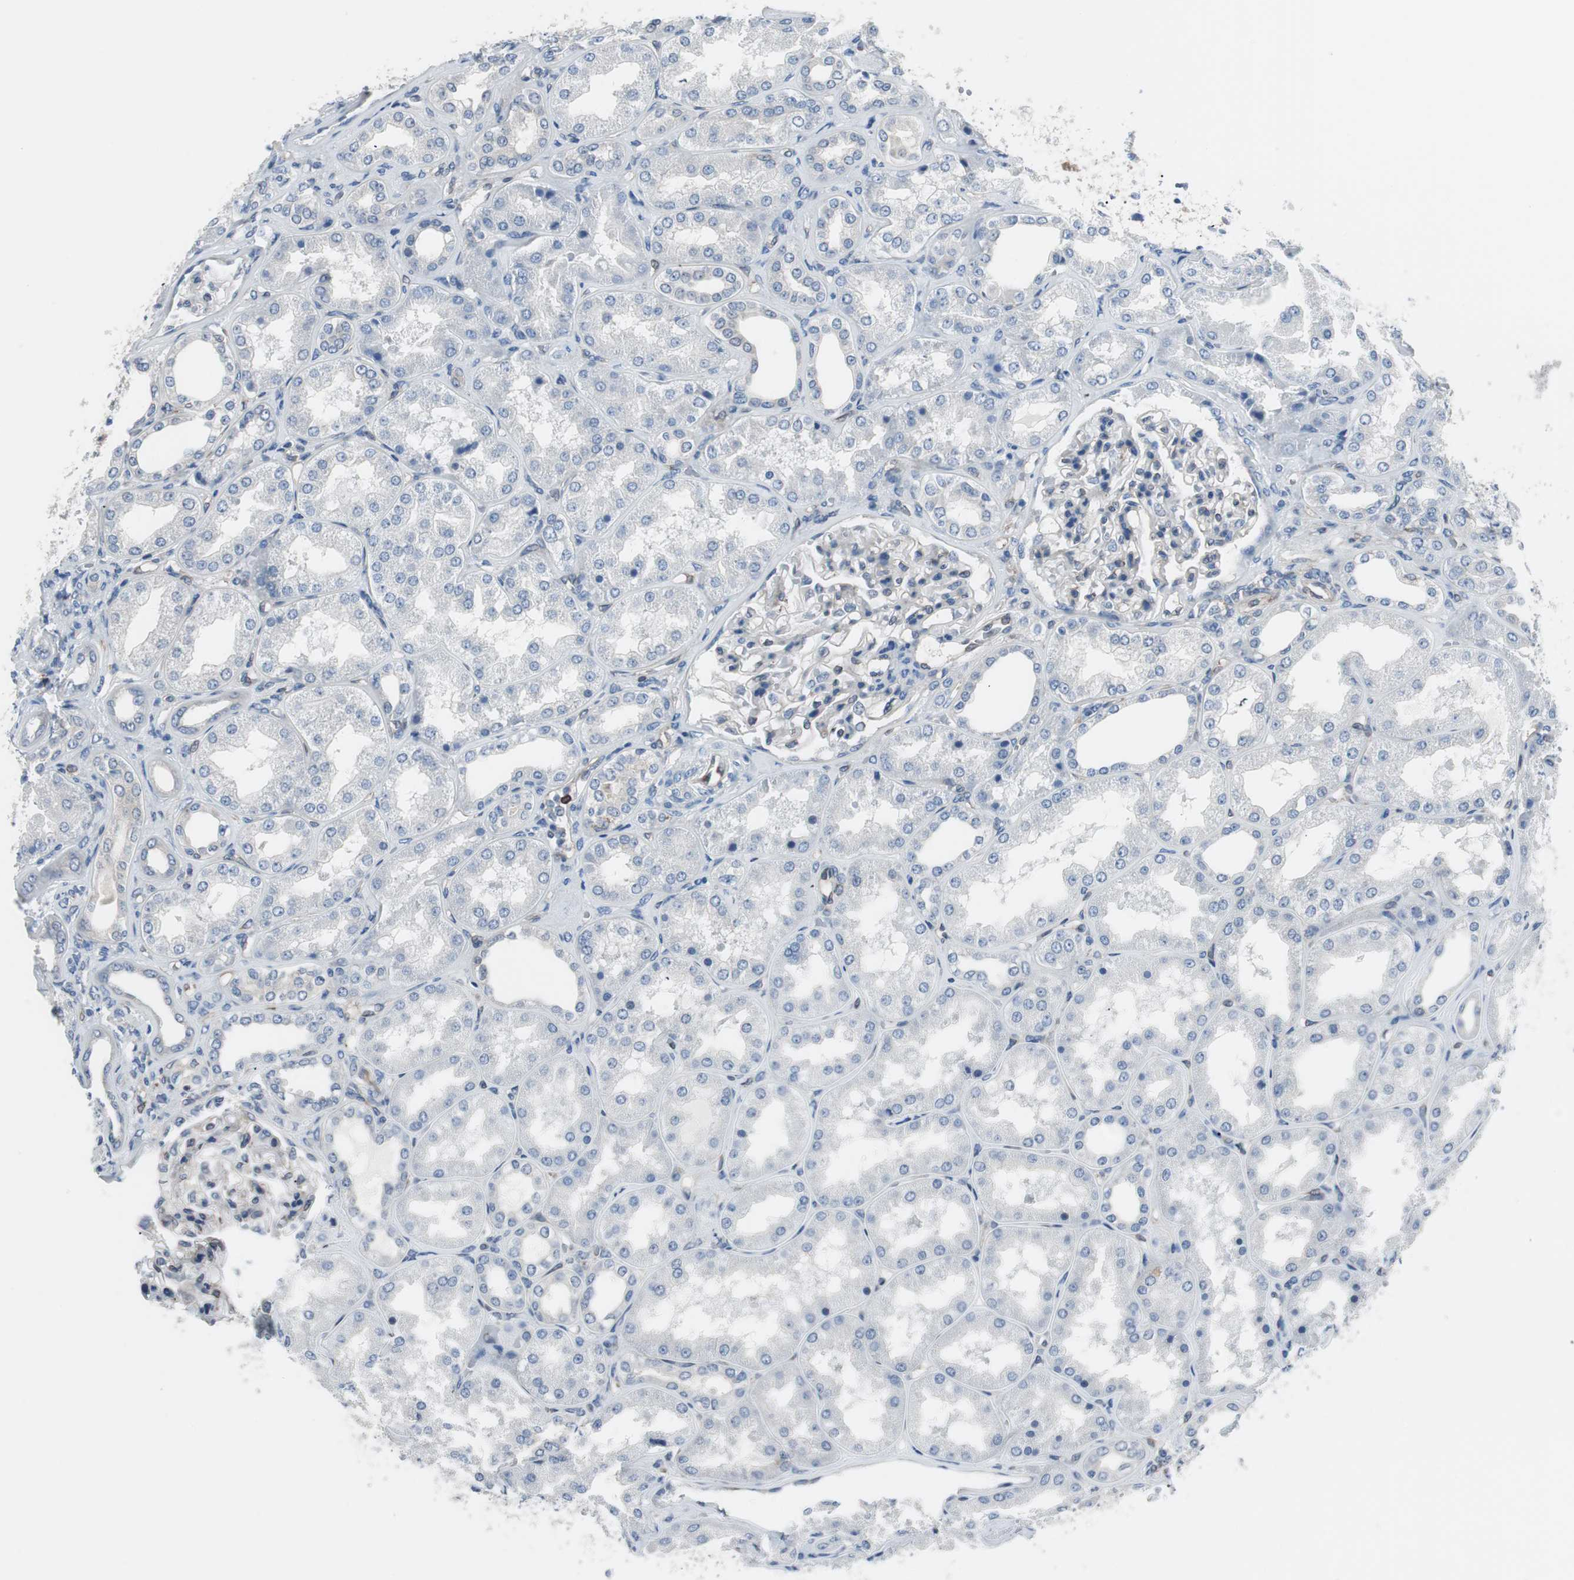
{"staining": {"intensity": "moderate", "quantity": "<25%", "location": "cytoplasmic/membranous"}, "tissue": "kidney", "cell_type": "Cells in glomeruli", "image_type": "normal", "snomed": [{"axis": "morphology", "description": "Normal tissue, NOS"}, {"axis": "topography", "description": "Kidney"}], "caption": "An image showing moderate cytoplasmic/membranous staining in about <25% of cells in glomeruli in normal kidney, as visualized by brown immunohistochemical staining.", "gene": "SWAP70", "patient": {"sex": "female", "age": 56}}